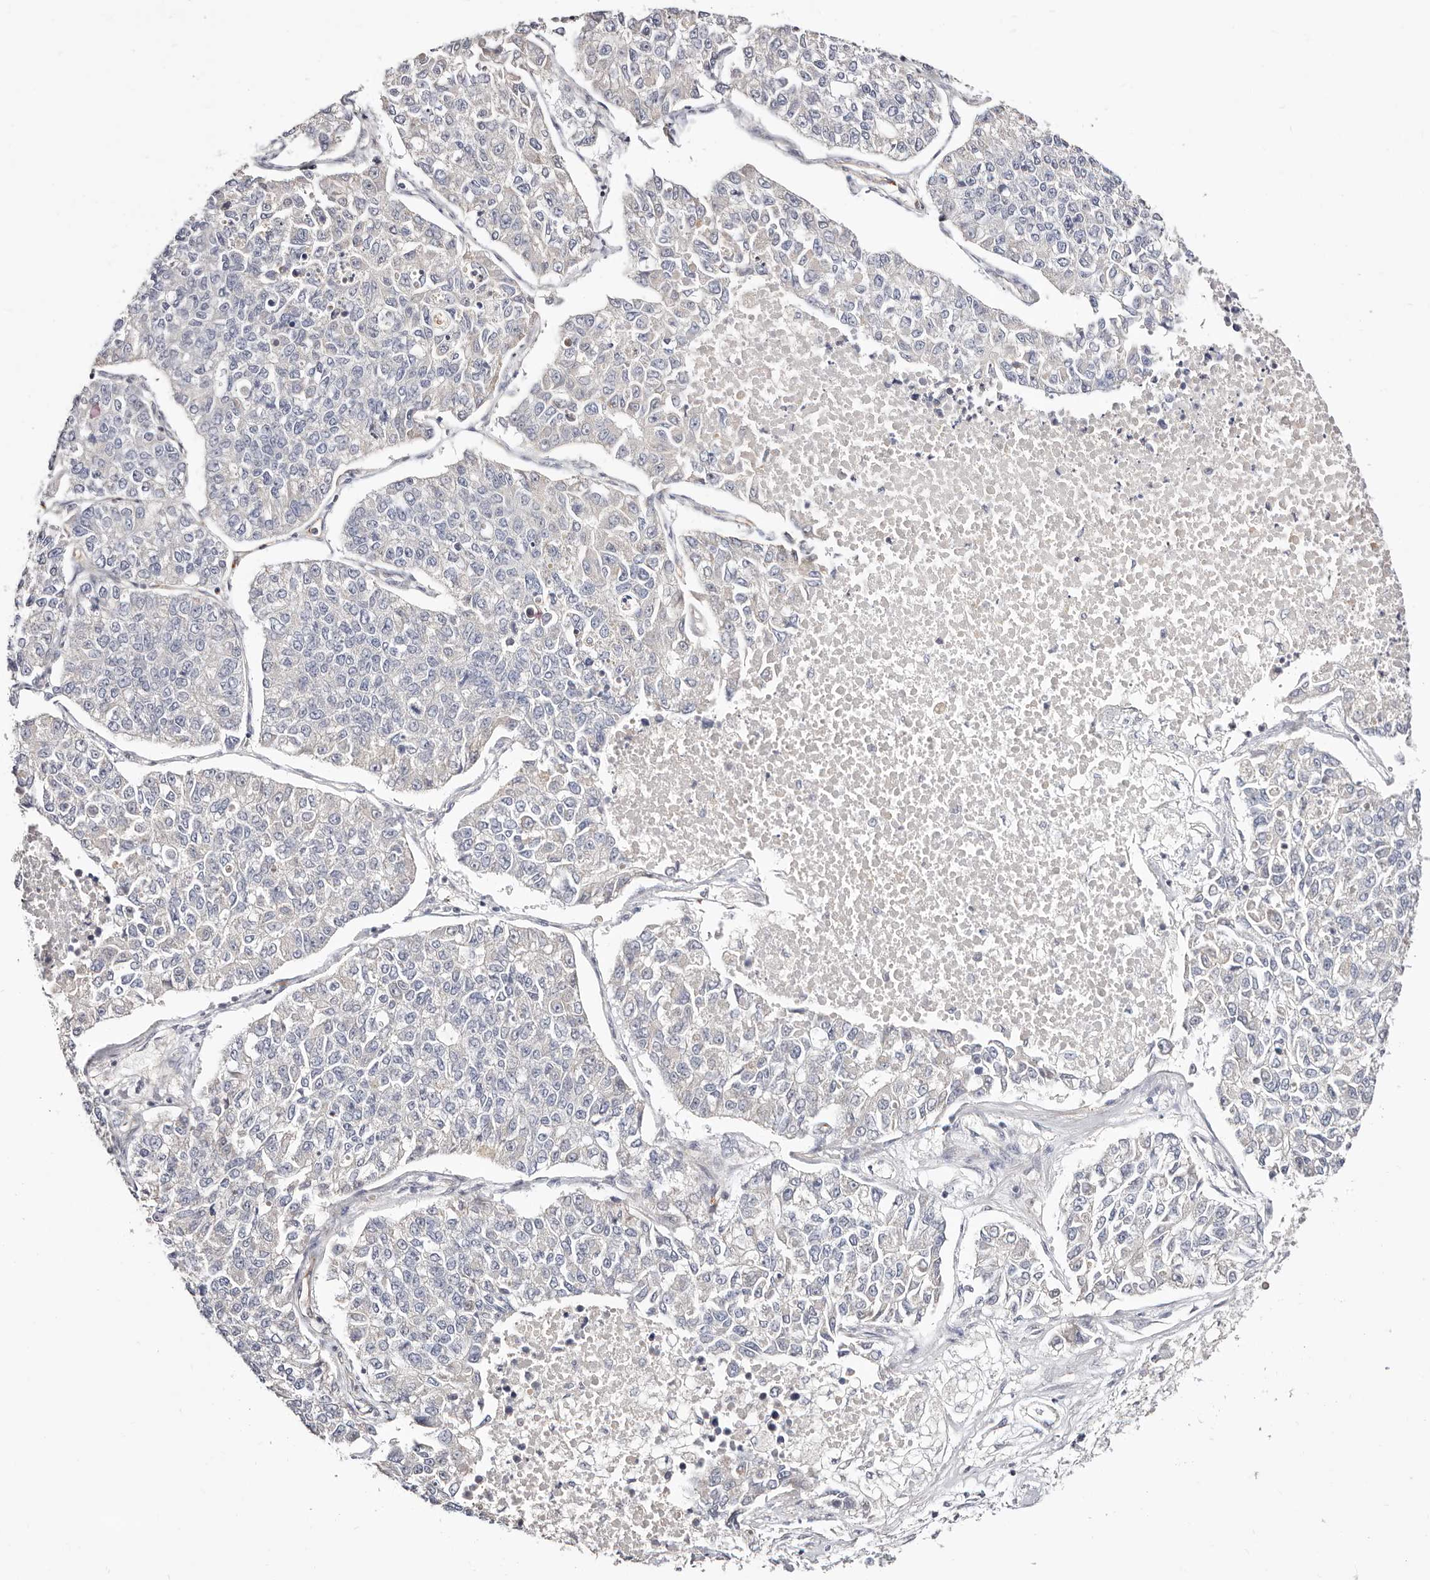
{"staining": {"intensity": "negative", "quantity": "none", "location": "none"}, "tissue": "lung cancer", "cell_type": "Tumor cells", "image_type": "cancer", "snomed": [{"axis": "morphology", "description": "Adenocarcinoma, NOS"}, {"axis": "topography", "description": "Lung"}], "caption": "Immunohistochemistry (IHC) histopathology image of neoplastic tissue: lung cancer (adenocarcinoma) stained with DAB demonstrates no significant protein staining in tumor cells. The staining is performed using DAB brown chromogen with nuclei counter-stained in using hematoxylin.", "gene": "STAT5A", "patient": {"sex": "male", "age": 49}}